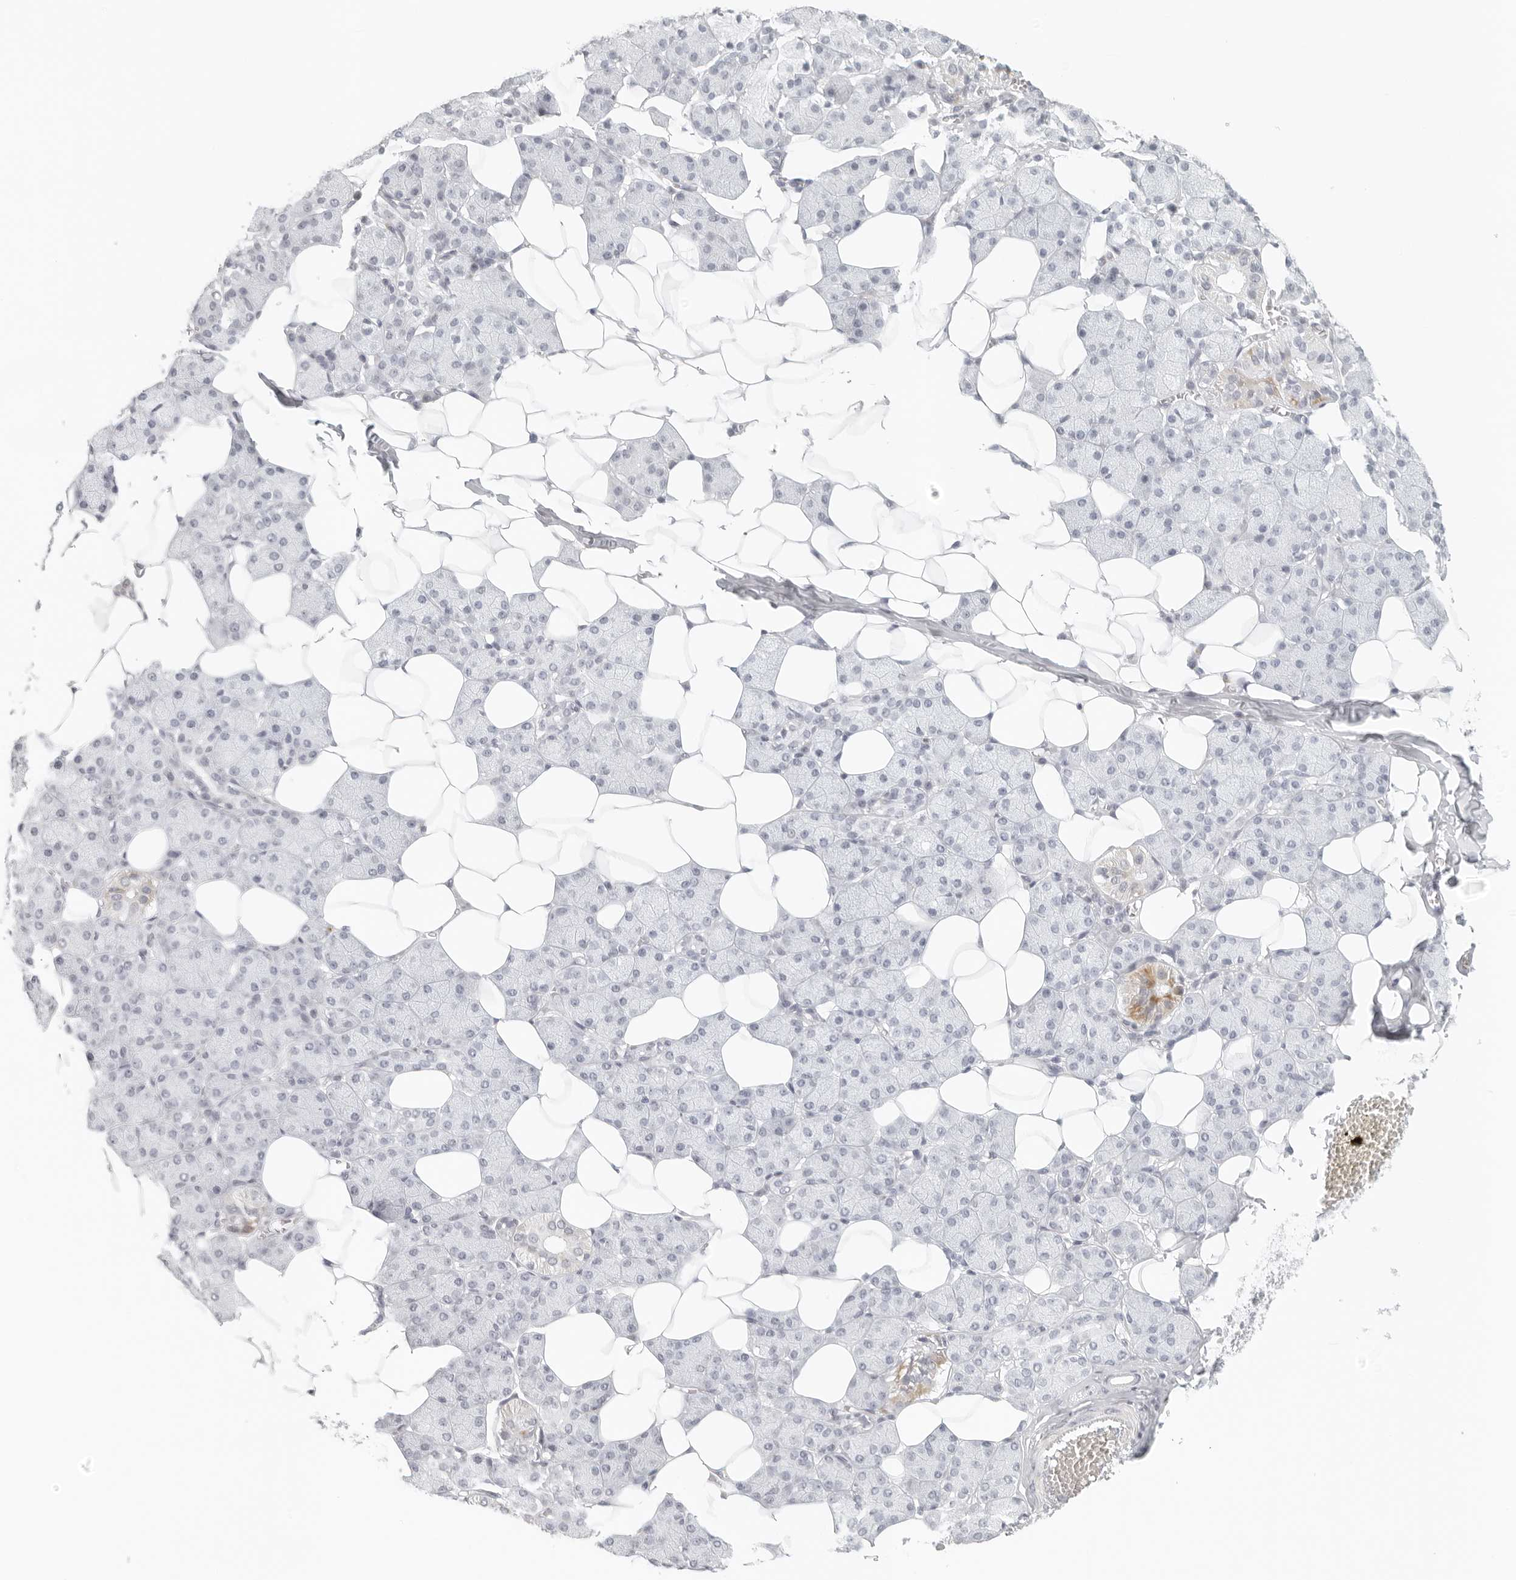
{"staining": {"intensity": "weak", "quantity": "<25%", "location": "cytoplasmic/membranous"}, "tissue": "salivary gland", "cell_type": "Glandular cells", "image_type": "normal", "snomed": [{"axis": "morphology", "description": "Normal tissue, NOS"}, {"axis": "topography", "description": "Salivary gland"}], "caption": "Immunohistochemistry photomicrograph of unremarkable salivary gland stained for a protein (brown), which demonstrates no expression in glandular cells.", "gene": "RPS6KC1", "patient": {"sex": "female", "age": 33}}